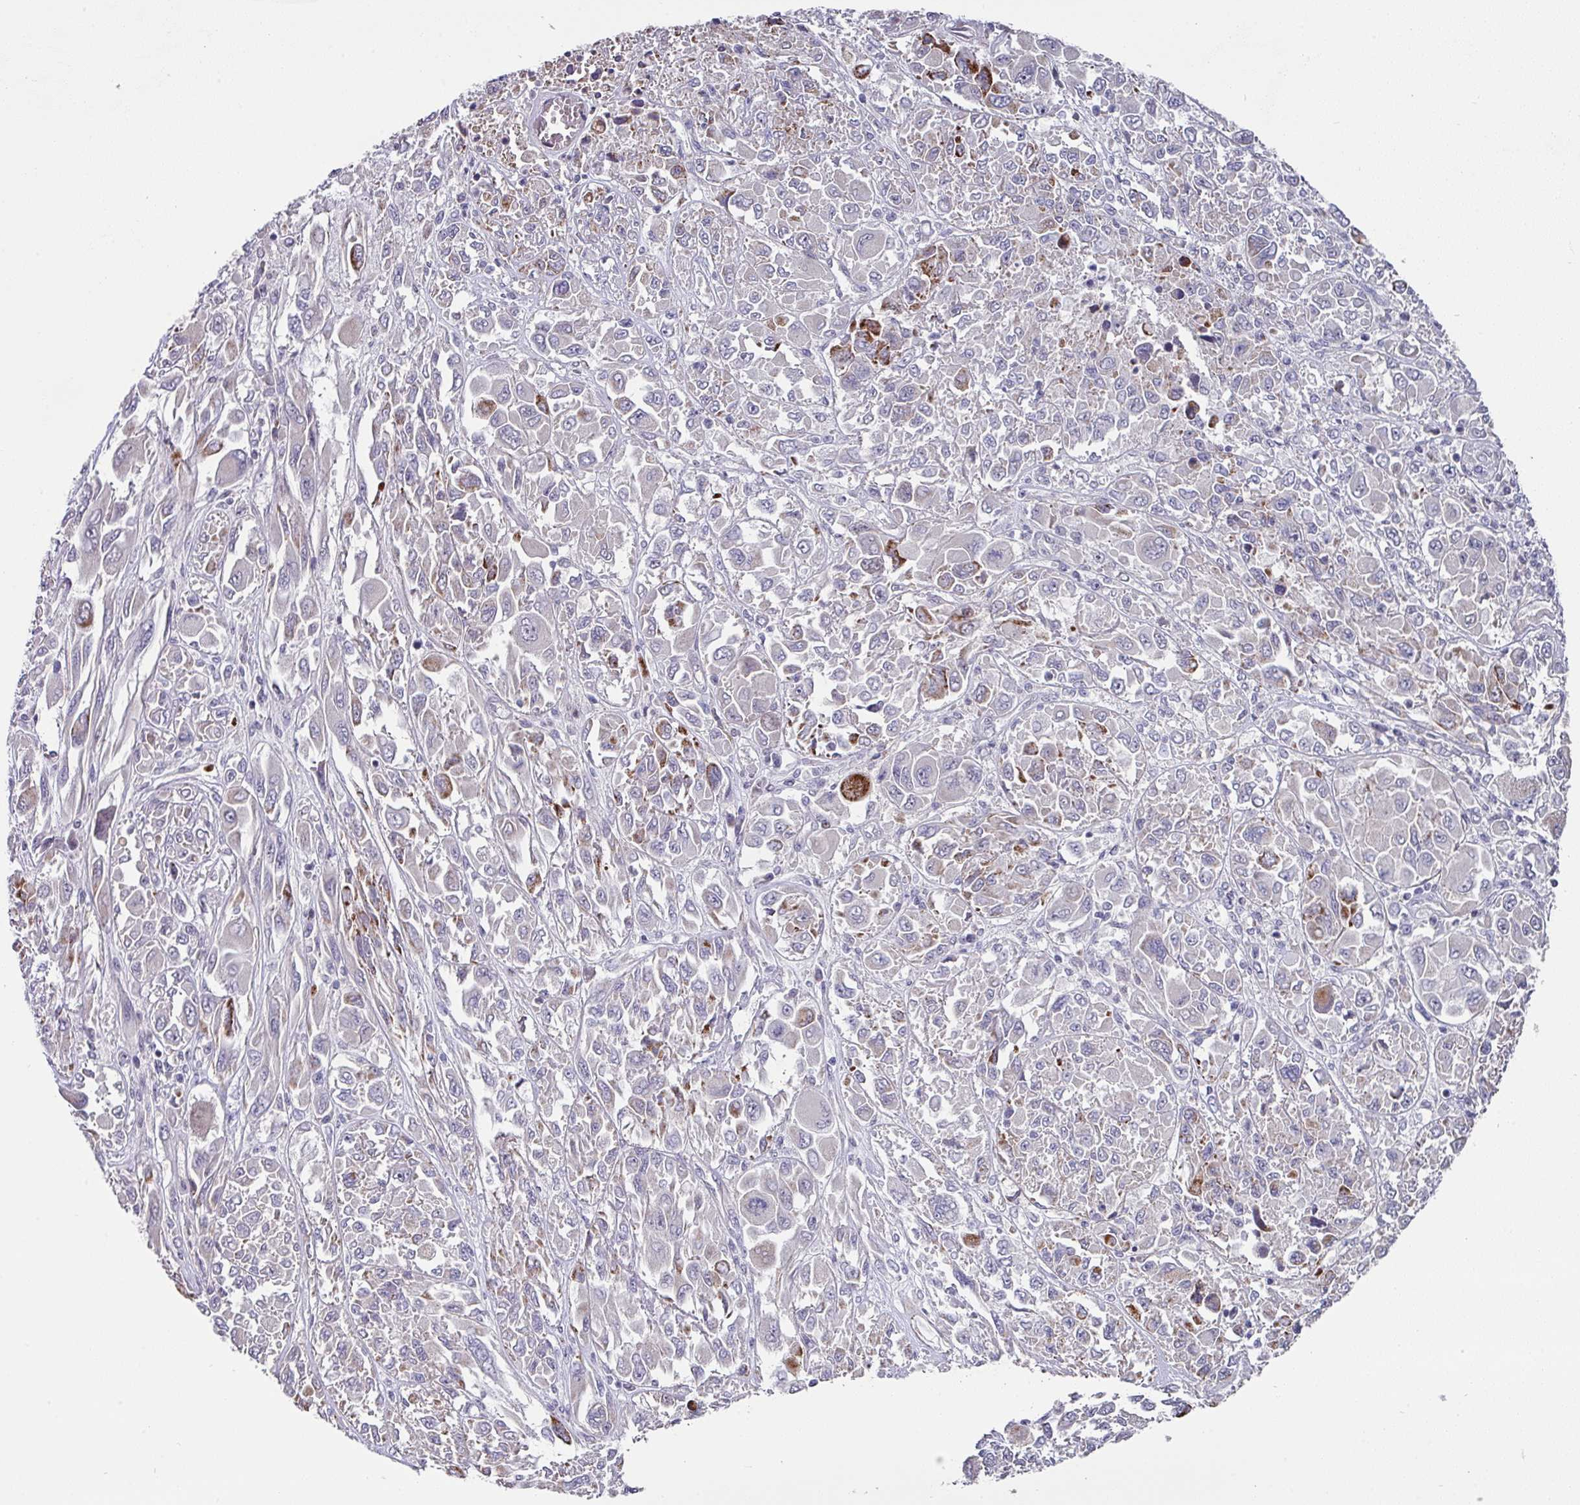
{"staining": {"intensity": "strong", "quantity": "<25%", "location": "cytoplasmic/membranous"}, "tissue": "melanoma", "cell_type": "Tumor cells", "image_type": "cancer", "snomed": [{"axis": "morphology", "description": "Malignant melanoma, NOS"}, {"axis": "topography", "description": "Skin"}], "caption": "Protein staining displays strong cytoplasmic/membranous staining in about <25% of tumor cells in malignant melanoma.", "gene": "CBX7", "patient": {"sex": "female", "age": 91}}